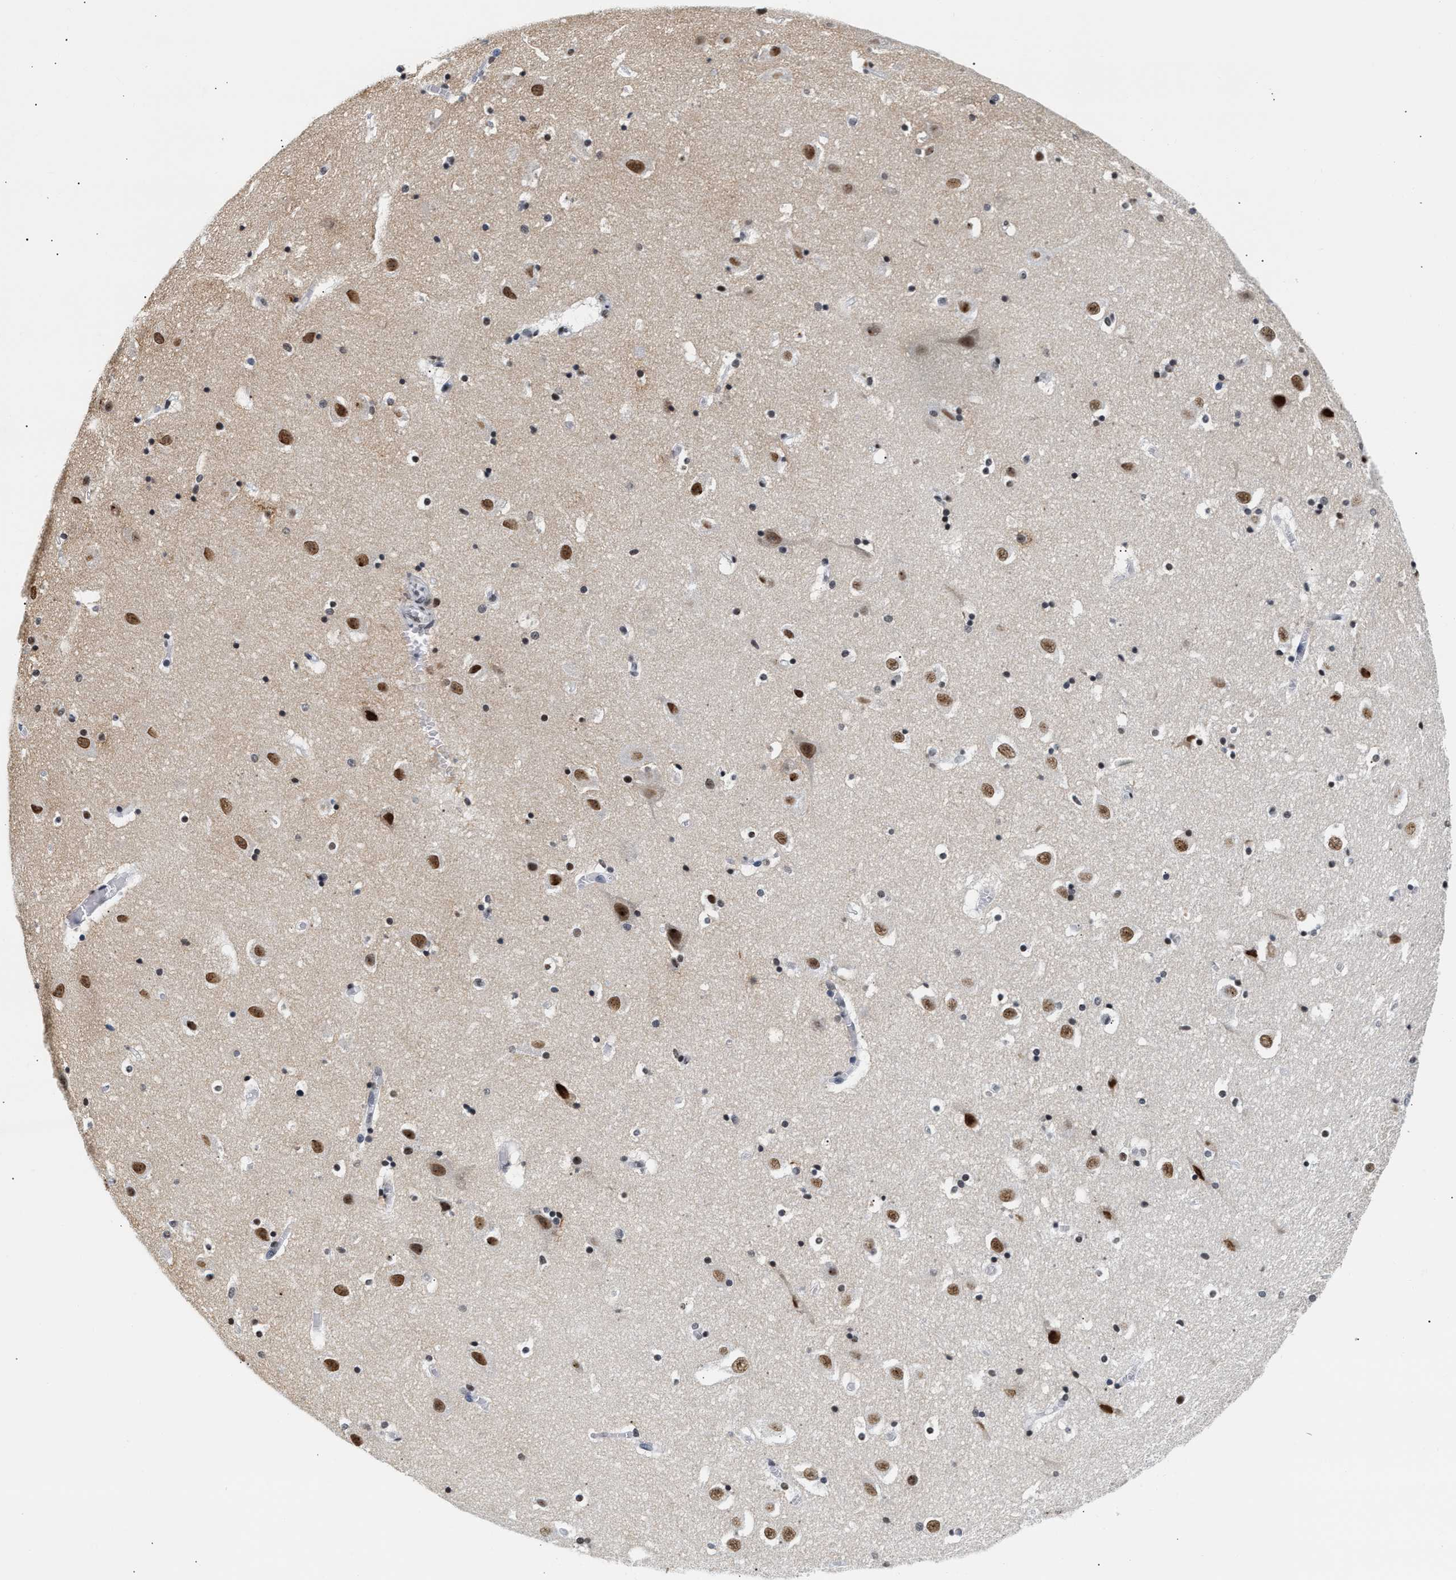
{"staining": {"intensity": "moderate", "quantity": "<25%", "location": "nuclear"}, "tissue": "hippocampus", "cell_type": "Glial cells", "image_type": "normal", "snomed": [{"axis": "morphology", "description": "Normal tissue, NOS"}, {"axis": "topography", "description": "Hippocampus"}], "caption": "The image shows immunohistochemical staining of unremarkable hippocampus. There is moderate nuclear staining is seen in about <25% of glial cells. The protein of interest is stained brown, and the nuclei are stained in blue (DAB (3,3'-diaminobenzidine) IHC with brightfield microscopy, high magnification).", "gene": "THOC1", "patient": {"sex": "male", "age": 45}}